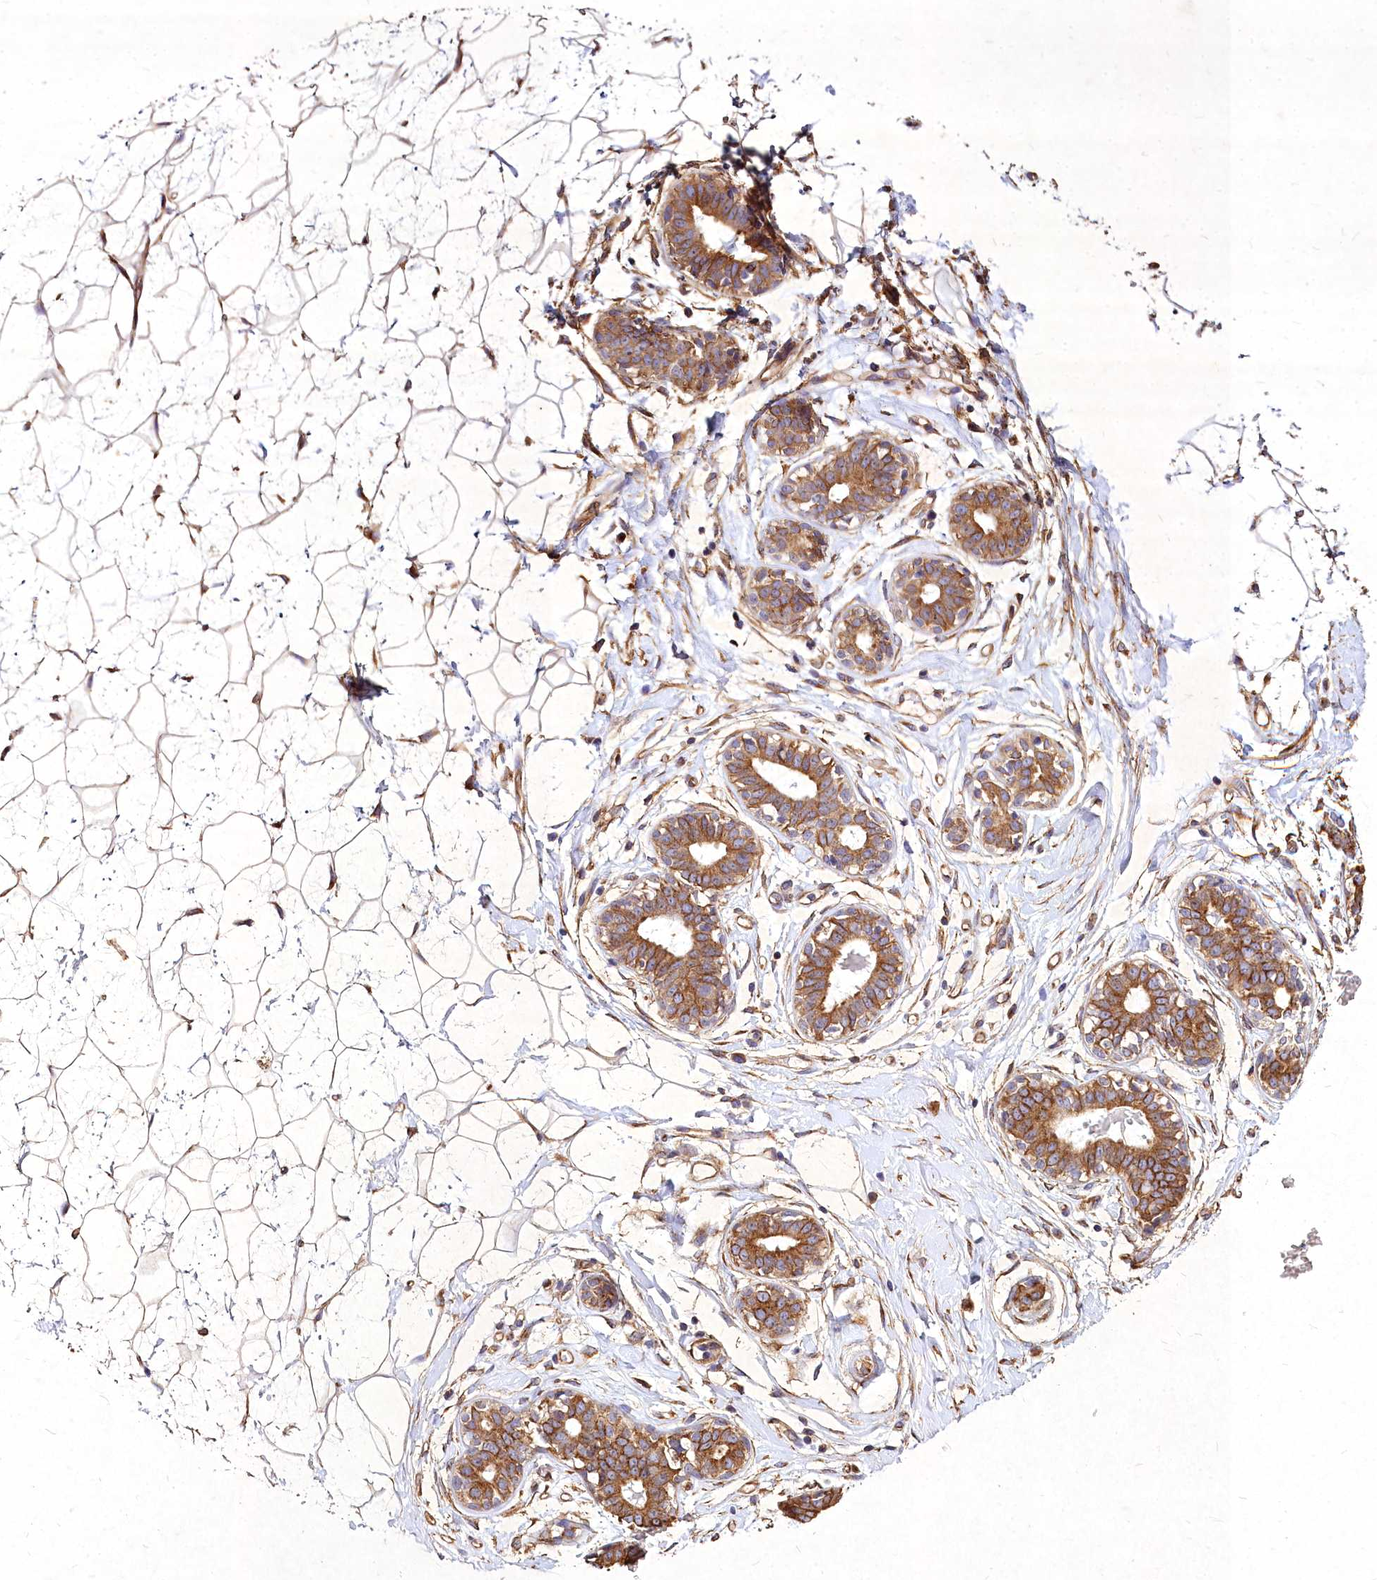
{"staining": {"intensity": "weak", "quantity": ">75%", "location": "cytoplasmic/membranous"}, "tissue": "breast", "cell_type": "Adipocytes", "image_type": "normal", "snomed": [{"axis": "morphology", "description": "Normal tissue, NOS"}, {"axis": "morphology", "description": "Adenoma, NOS"}, {"axis": "topography", "description": "Breast"}], "caption": "Weak cytoplasmic/membranous protein staining is appreciated in about >75% of adipocytes in breast. (DAB IHC with brightfield microscopy, high magnification).", "gene": "SKA1", "patient": {"sex": "female", "age": 23}}